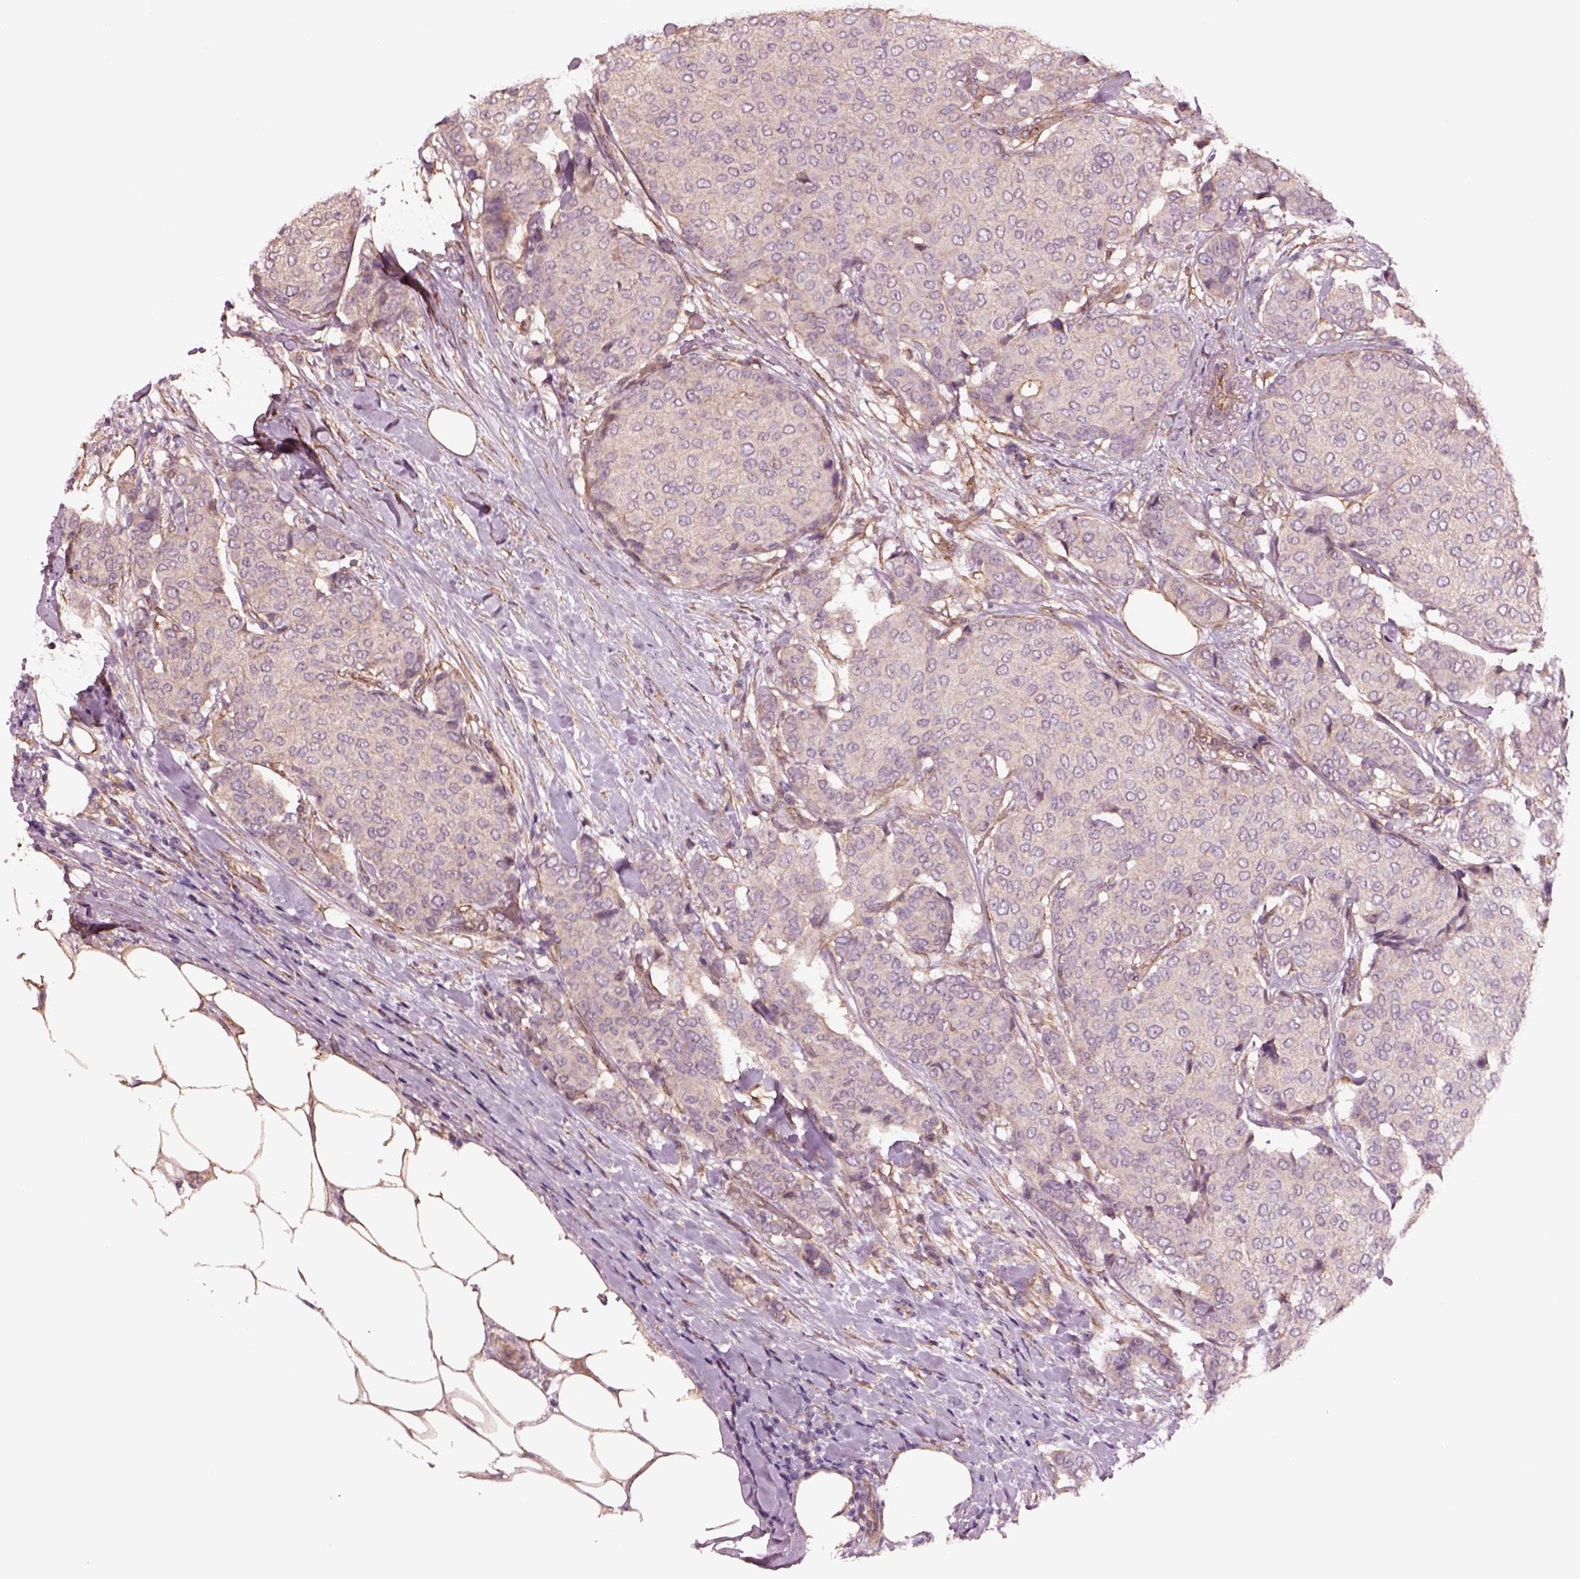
{"staining": {"intensity": "negative", "quantity": "none", "location": "none"}, "tissue": "breast cancer", "cell_type": "Tumor cells", "image_type": "cancer", "snomed": [{"axis": "morphology", "description": "Duct carcinoma"}, {"axis": "topography", "description": "Breast"}], "caption": "The image displays no staining of tumor cells in breast invasive ductal carcinoma.", "gene": "HTR1B", "patient": {"sex": "female", "age": 75}}